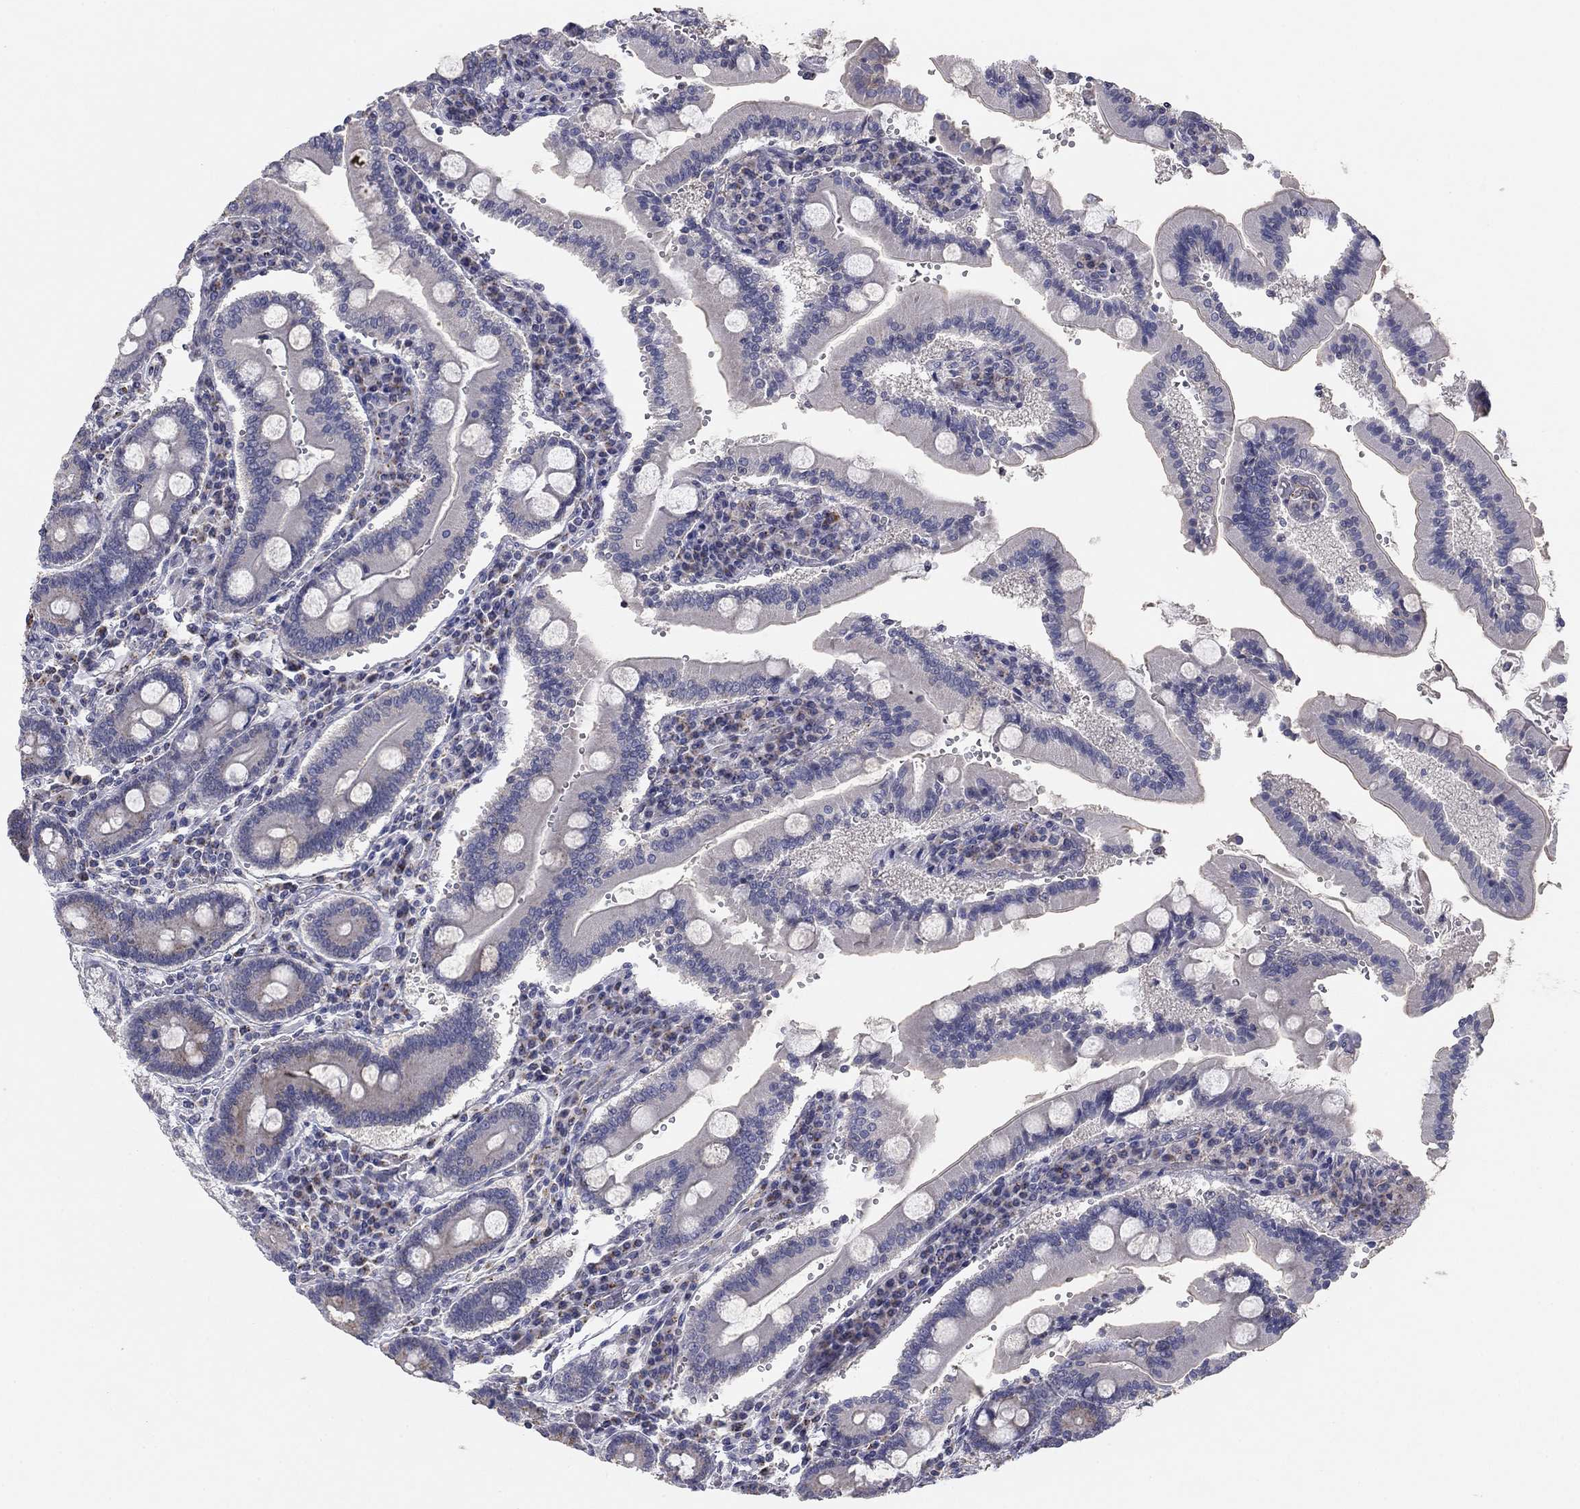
{"staining": {"intensity": "negative", "quantity": "none", "location": "none"}, "tissue": "duodenum", "cell_type": "Glandular cells", "image_type": "normal", "snomed": [{"axis": "morphology", "description": "Normal tissue, NOS"}, {"axis": "topography", "description": "Duodenum"}], "caption": "This is a photomicrograph of IHC staining of benign duodenum, which shows no expression in glandular cells.", "gene": "SEPTIN3", "patient": {"sex": "female", "age": 62}}